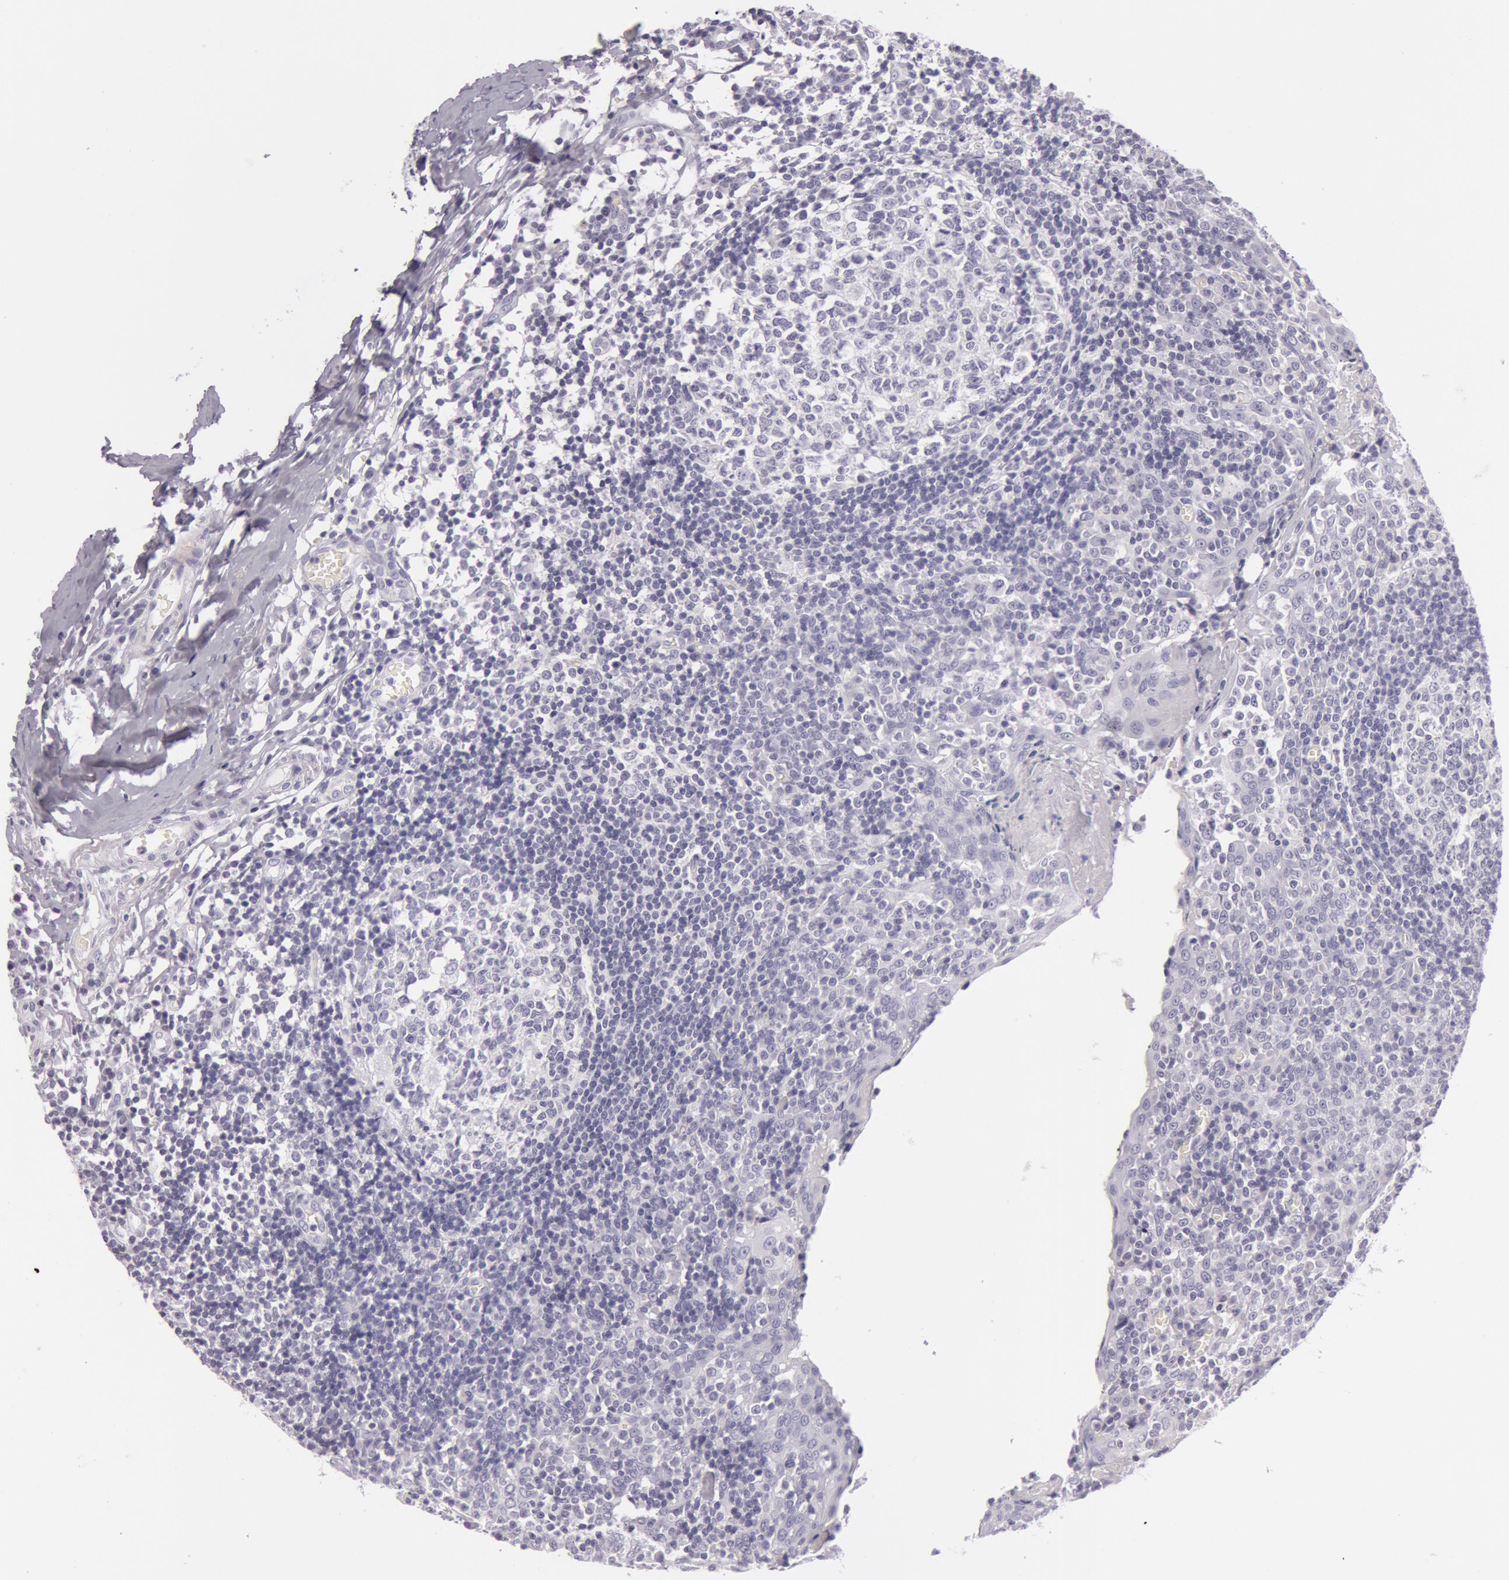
{"staining": {"intensity": "negative", "quantity": "none", "location": "none"}, "tissue": "tonsil", "cell_type": "Germinal center cells", "image_type": "normal", "snomed": [{"axis": "morphology", "description": "Normal tissue, NOS"}, {"axis": "topography", "description": "Tonsil"}], "caption": "IHC histopathology image of normal human tonsil stained for a protein (brown), which exhibits no positivity in germinal center cells.", "gene": "AMACR", "patient": {"sex": "female", "age": 41}}